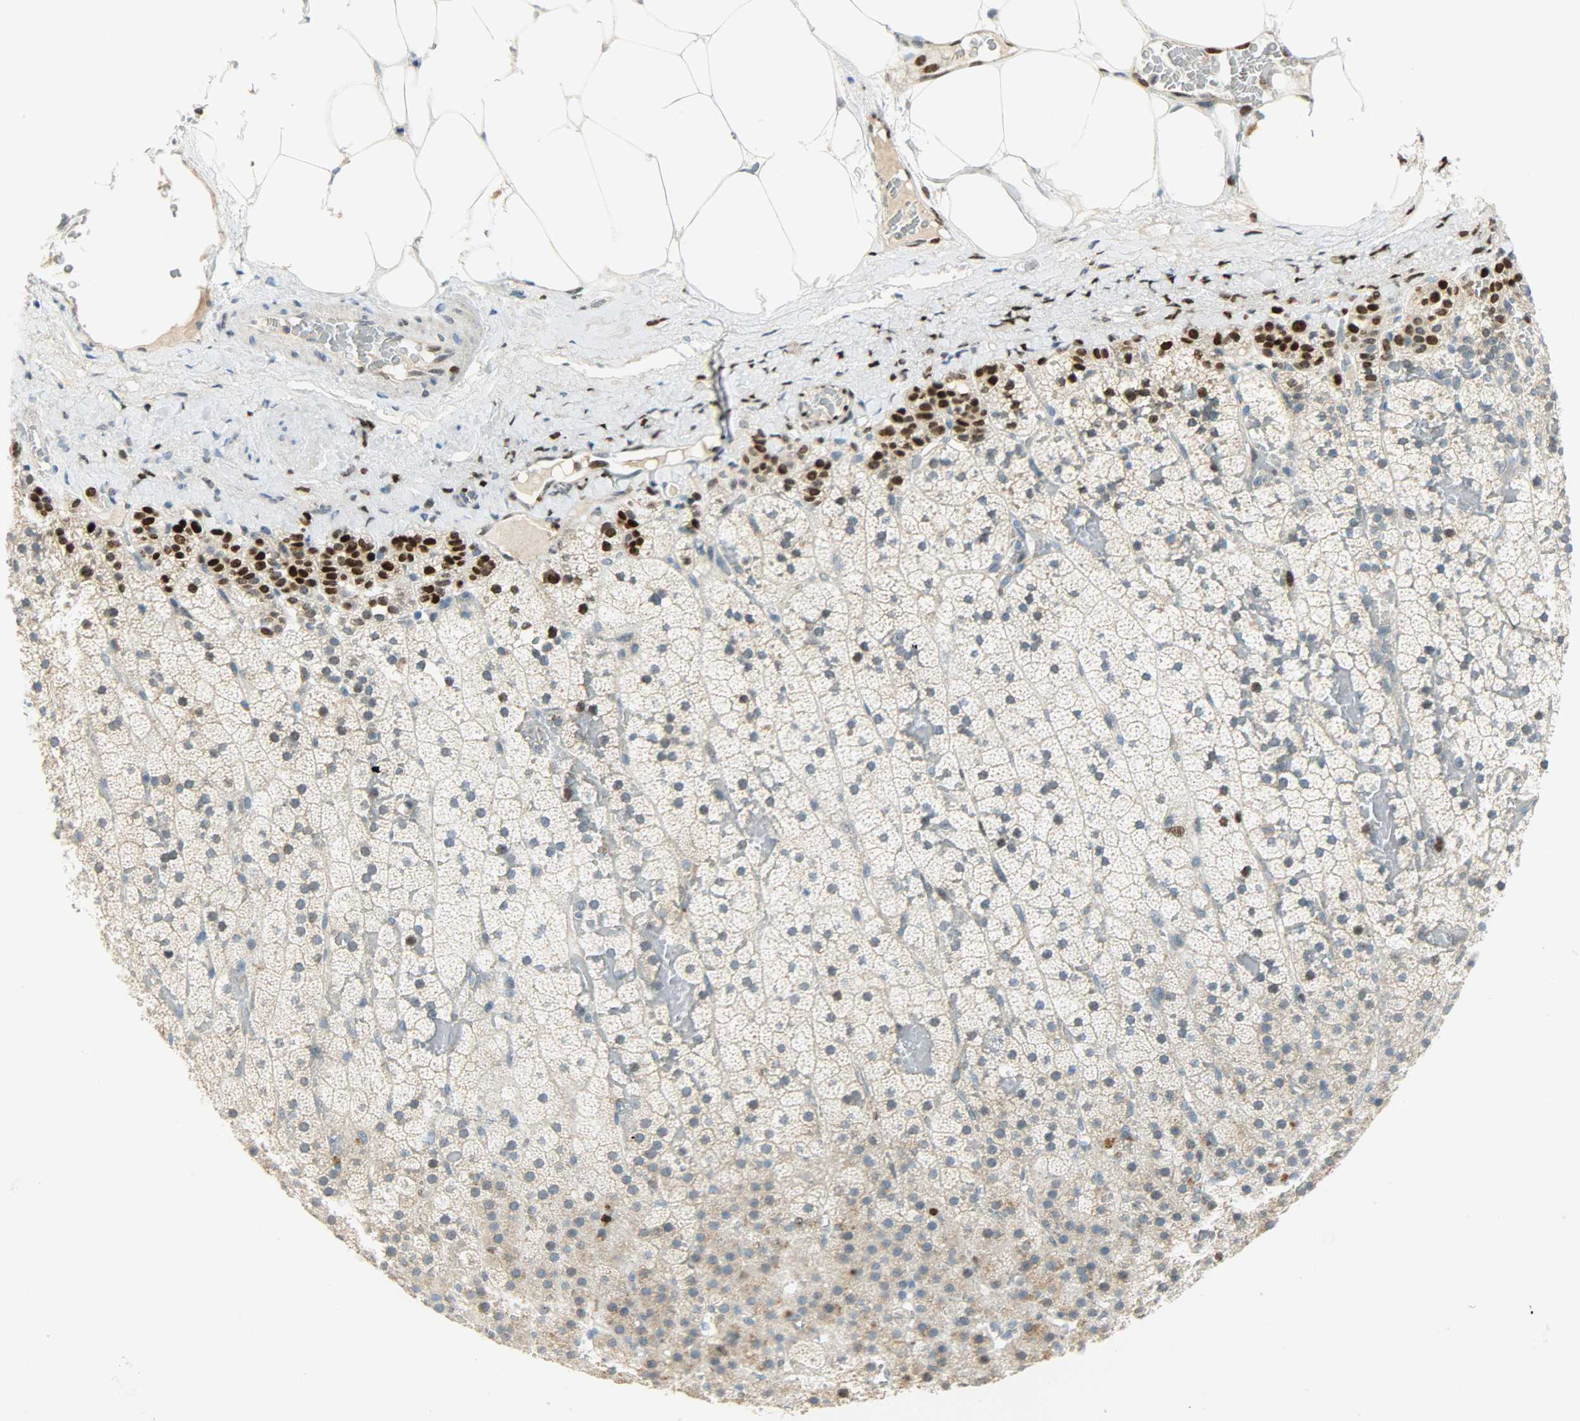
{"staining": {"intensity": "moderate", "quantity": ">75%", "location": "nuclear"}, "tissue": "adrenal gland", "cell_type": "Glandular cells", "image_type": "normal", "snomed": [{"axis": "morphology", "description": "Normal tissue, NOS"}, {"axis": "topography", "description": "Adrenal gland"}], "caption": "Adrenal gland stained for a protein shows moderate nuclear positivity in glandular cells. (Brightfield microscopy of DAB IHC at high magnification).", "gene": "JUNB", "patient": {"sex": "male", "age": 35}}